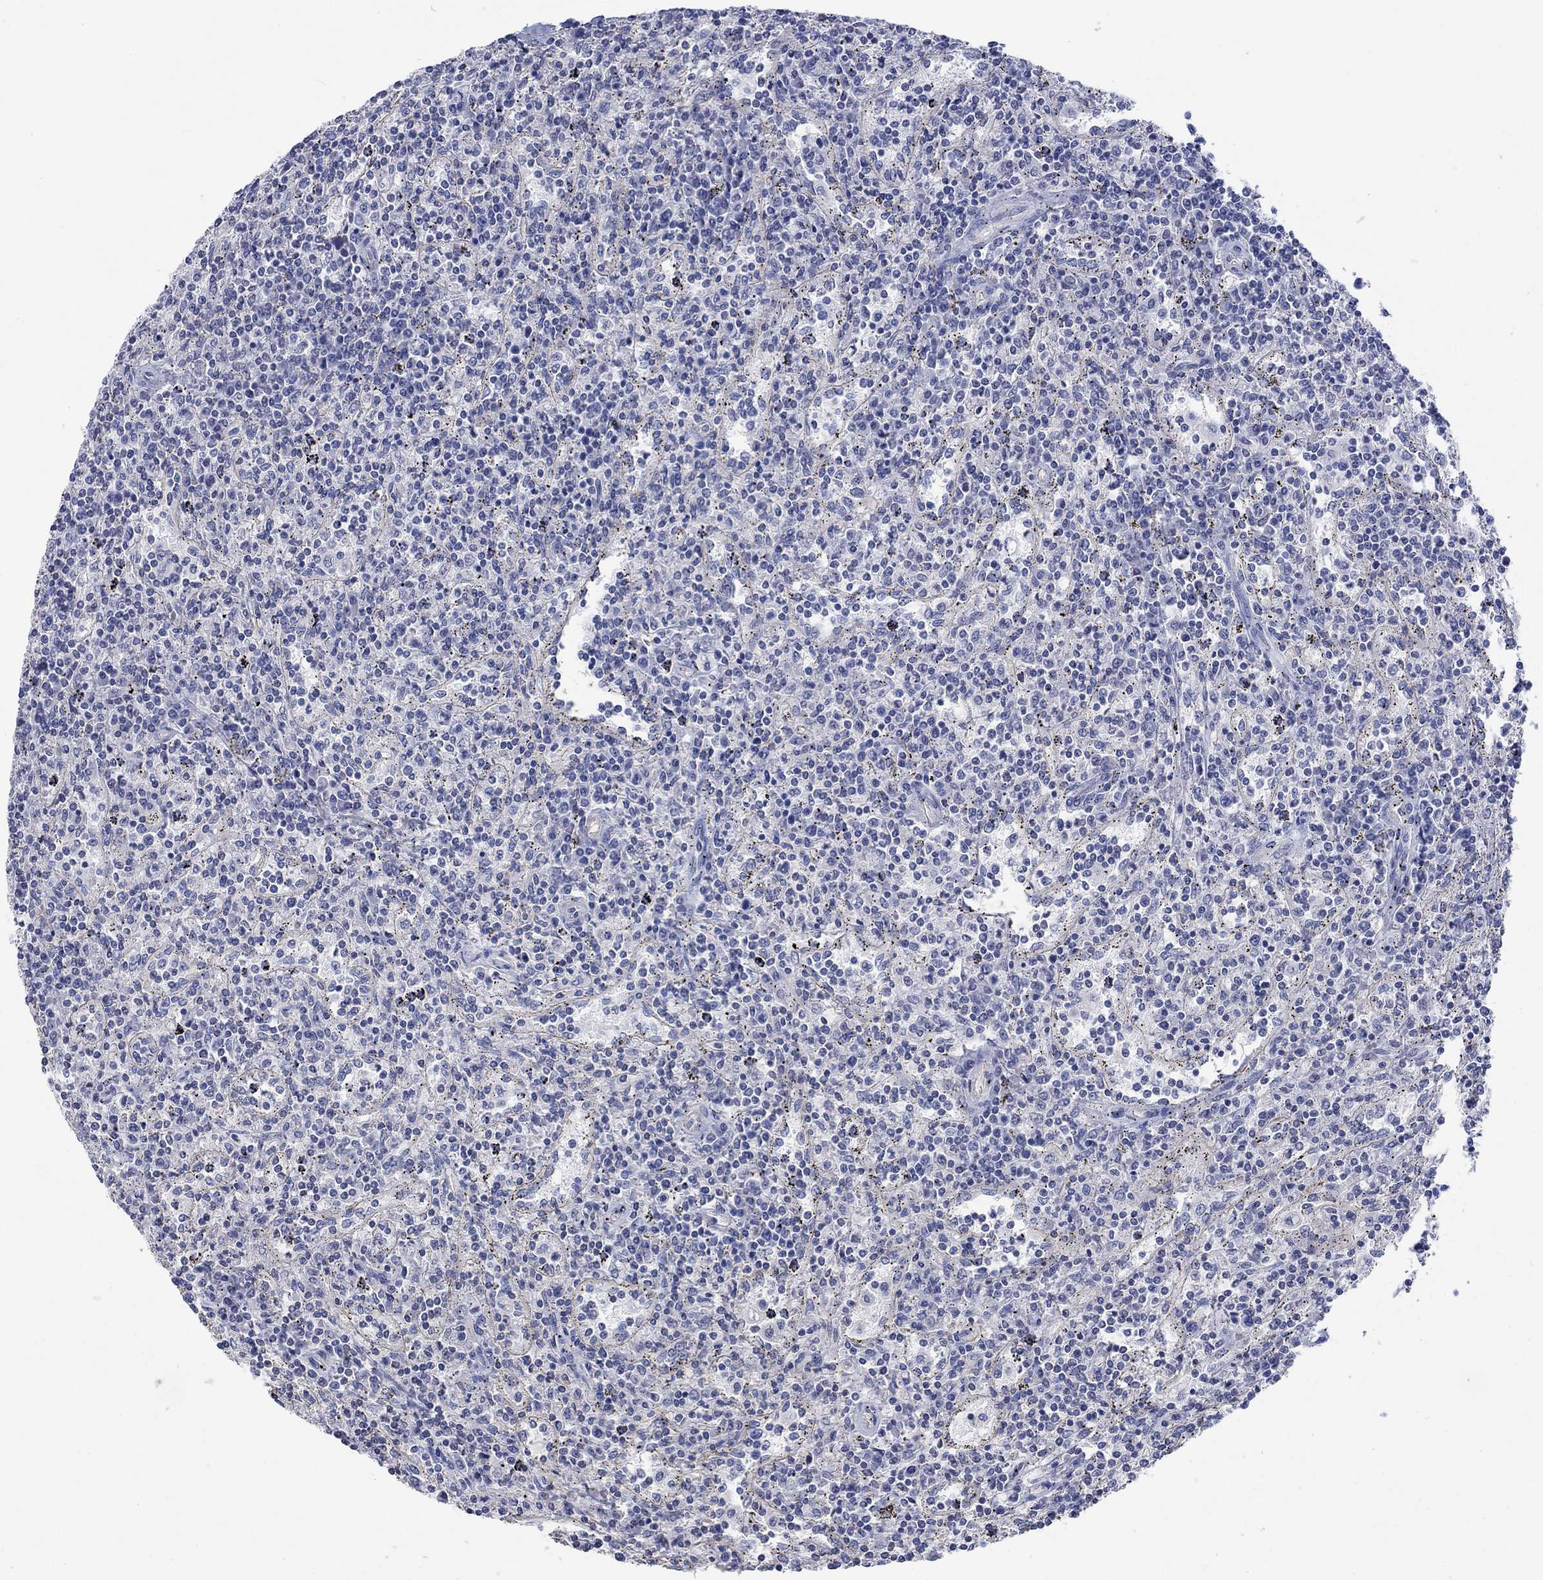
{"staining": {"intensity": "negative", "quantity": "none", "location": "none"}, "tissue": "lymphoma", "cell_type": "Tumor cells", "image_type": "cancer", "snomed": [{"axis": "morphology", "description": "Malignant lymphoma, non-Hodgkin's type, Low grade"}, {"axis": "topography", "description": "Lymph node"}], "caption": "The immunohistochemistry histopathology image has no significant staining in tumor cells of malignant lymphoma, non-Hodgkin's type (low-grade) tissue.", "gene": "AGRP", "patient": {"sex": "male", "age": 52}}